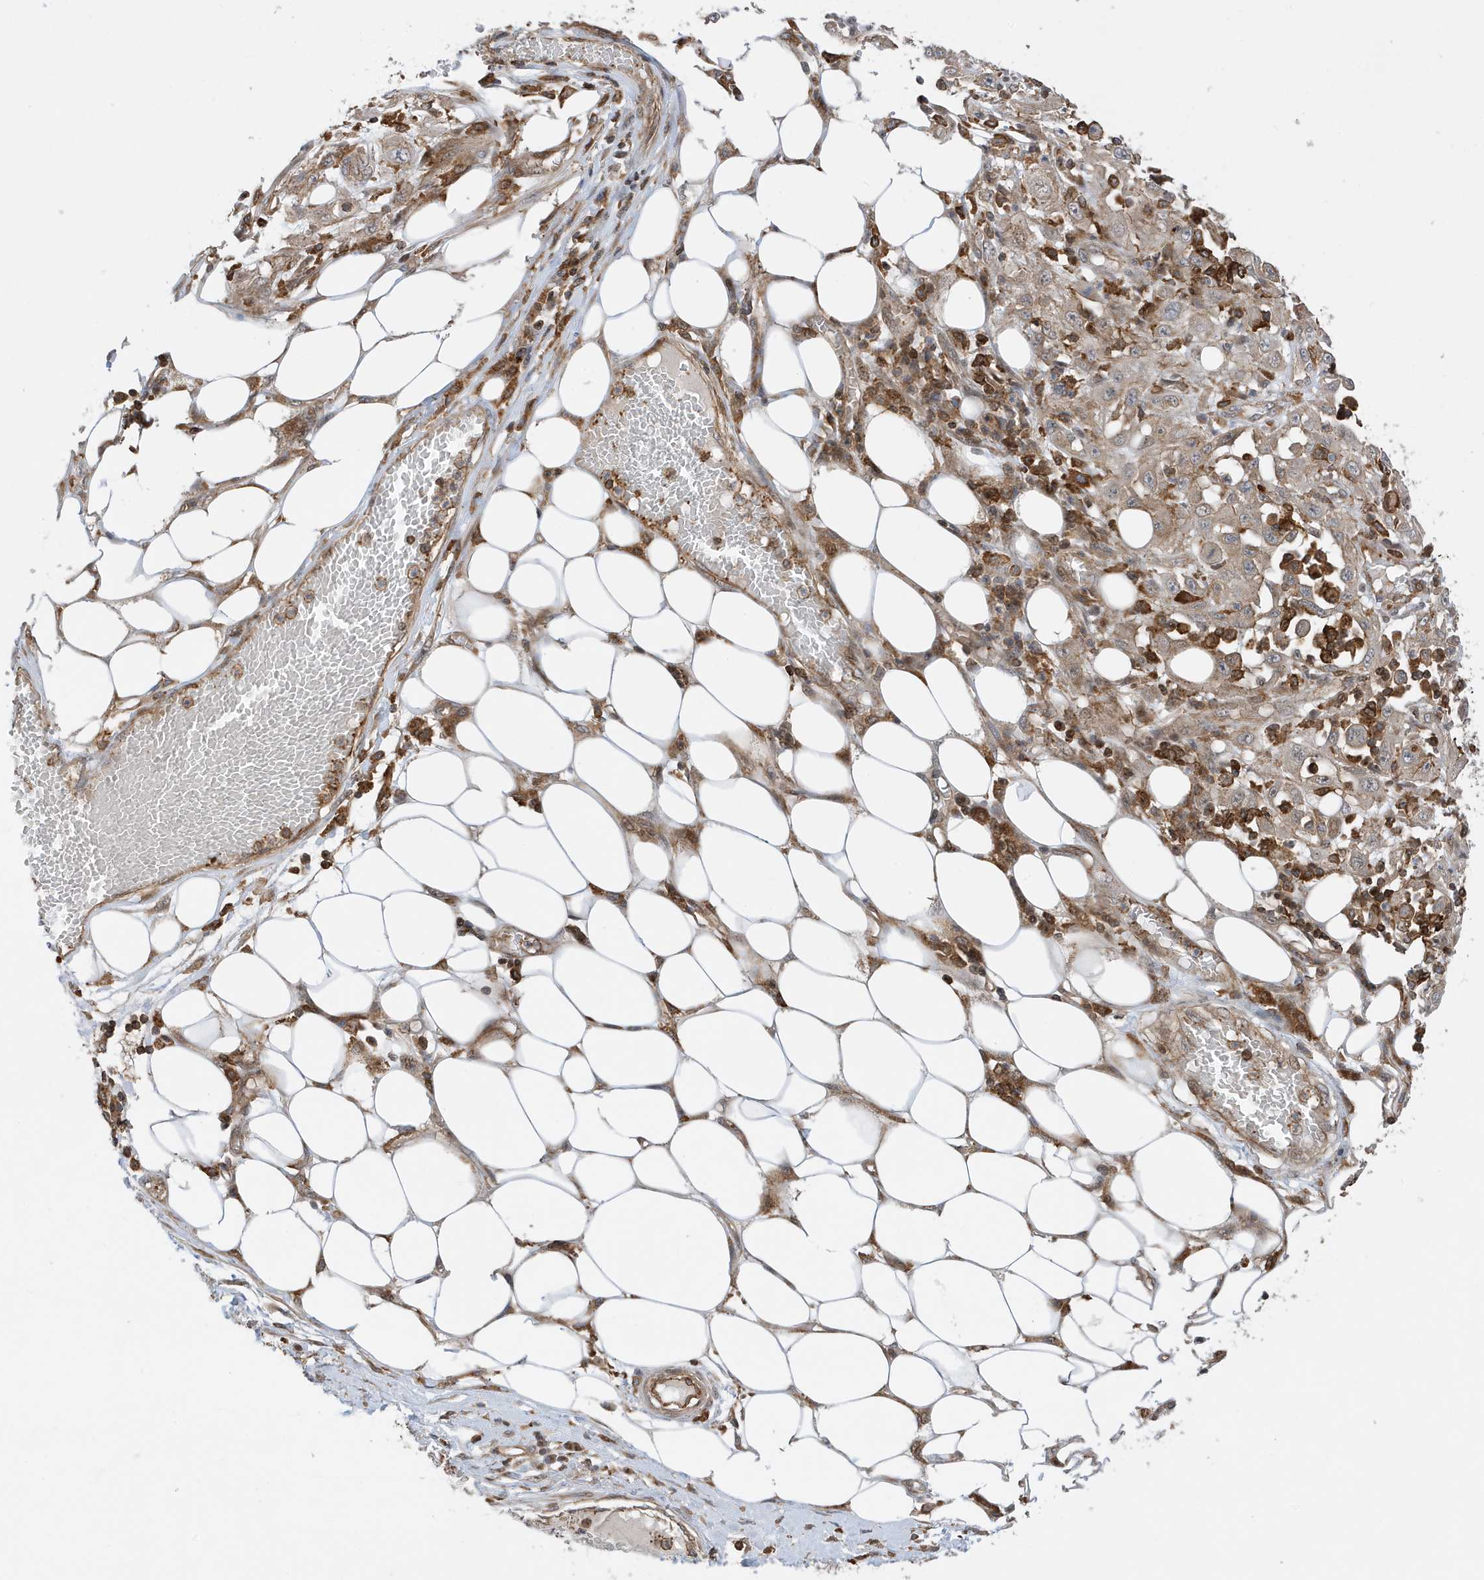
{"staining": {"intensity": "weak", "quantity": ">75%", "location": "cytoplasmic/membranous"}, "tissue": "skin cancer", "cell_type": "Tumor cells", "image_type": "cancer", "snomed": [{"axis": "morphology", "description": "Squamous cell carcinoma, NOS"}, {"axis": "morphology", "description": "Squamous cell carcinoma, metastatic, NOS"}, {"axis": "topography", "description": "Skin"}, {"axis": "topography", "description": "Lymph node"}], "caption": "Immunohistochemical staining of human skin cancer reveals low levels of weak cytoplasmic/membranous positivity in about >75% of tumor cells. (Stains: DAB (3,3'-diaminobenzidine) in brown, nuclei in blue, Microscopy: brightfield microscopy at high magnification).", "gene": "TATDN3", "patient": {"sex": "male", "age": 75}}